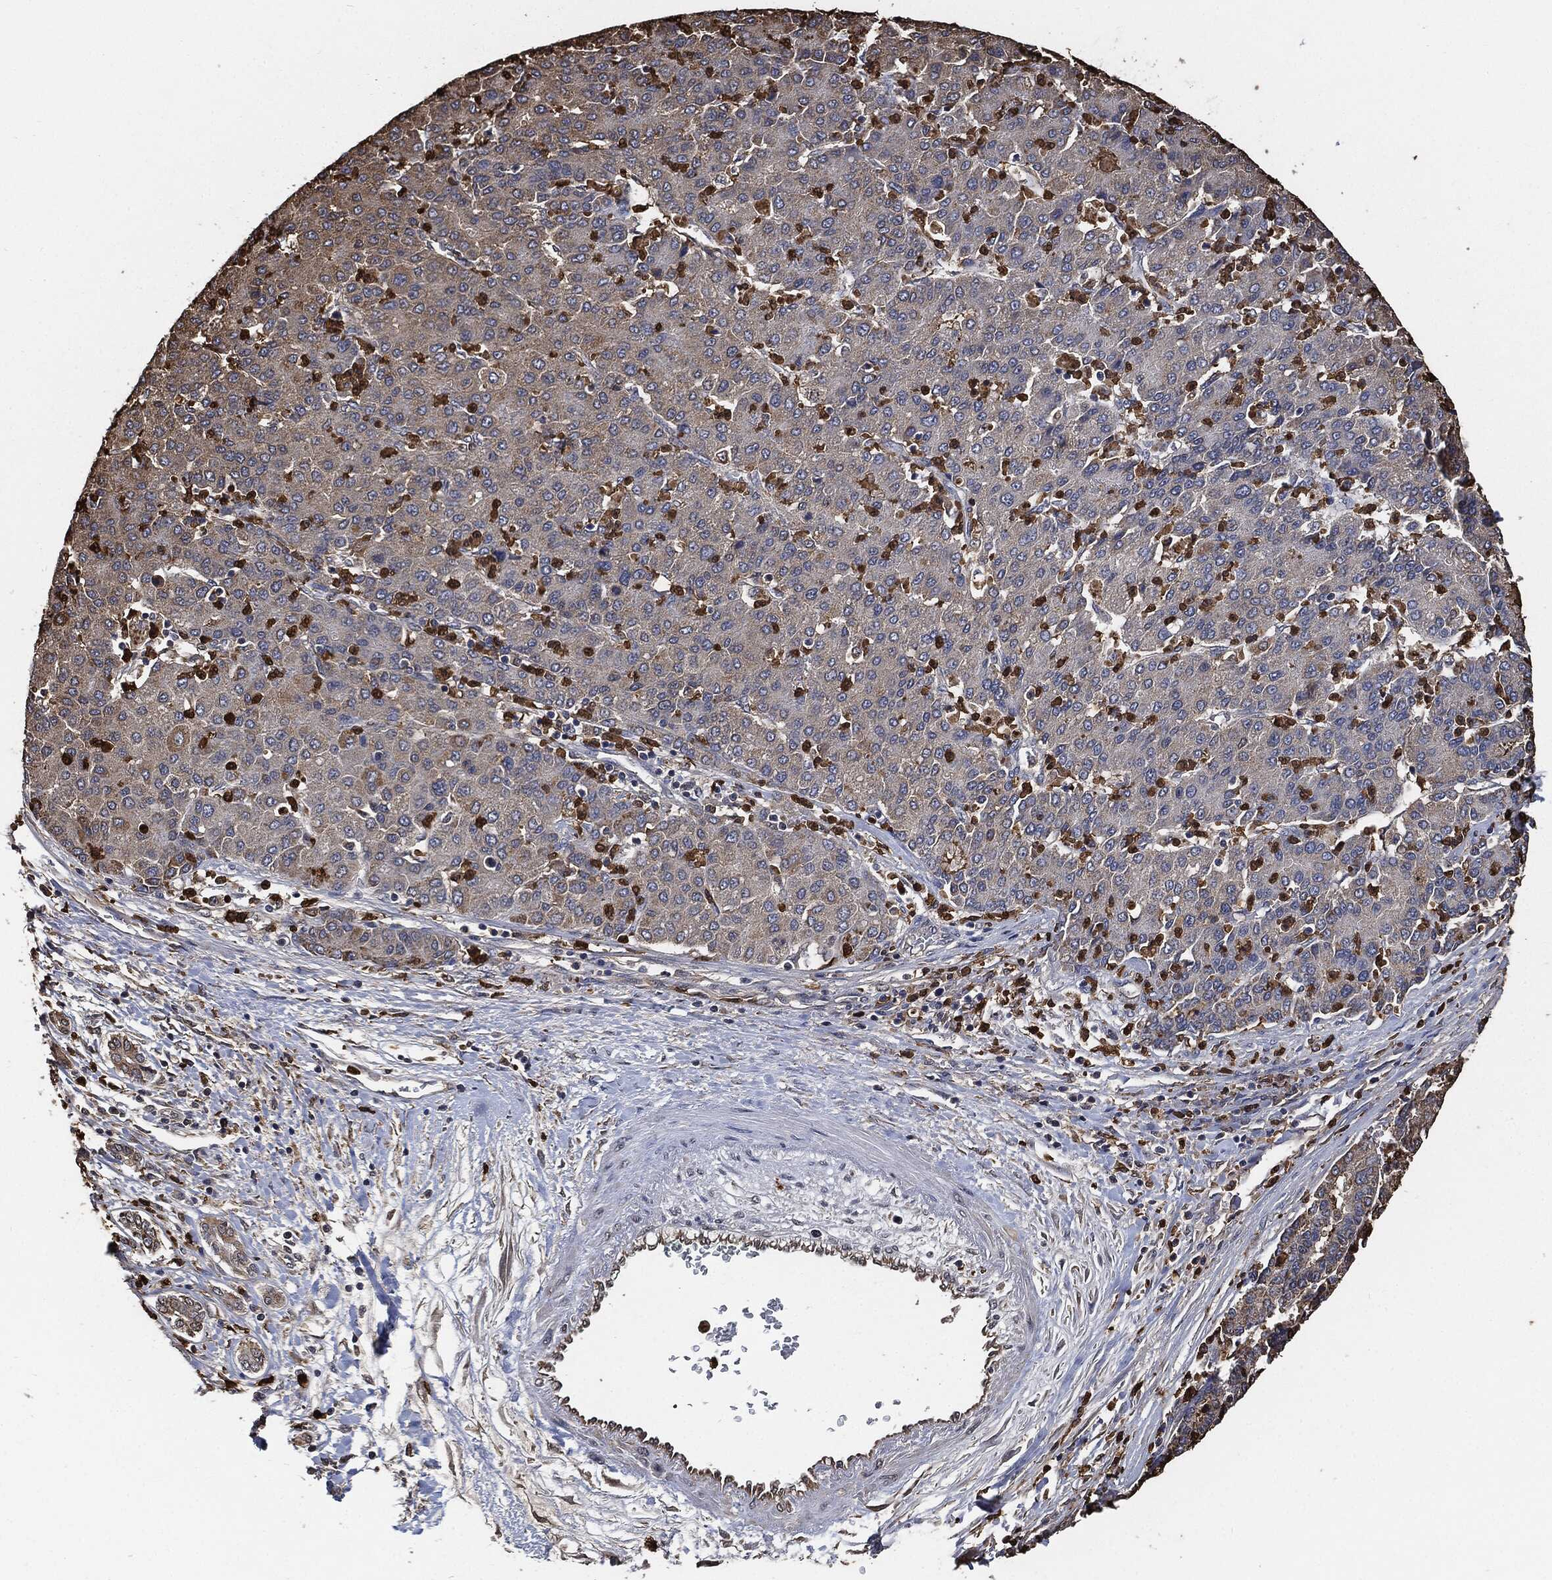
{"staining": {"intensity": "weak", "quantity": "<25%", "location": "cytoplasmic/membranous"}, "tissue": "liver cancer", "cell_type": "Tumor cells", "image_type": "cancer", "snomed": [{"axis": "morphology", "description": "Carcinoma, Hepatocellular, NOS"}, {"axis": "topography", "description": "Liver"}], "caption": "A histopathology image of human liver cancer is negative for staining in tumor cells. Nuclei are stained in blue.", "gene": "S100A9", "patient": {"sex": "male", "age": 65}}